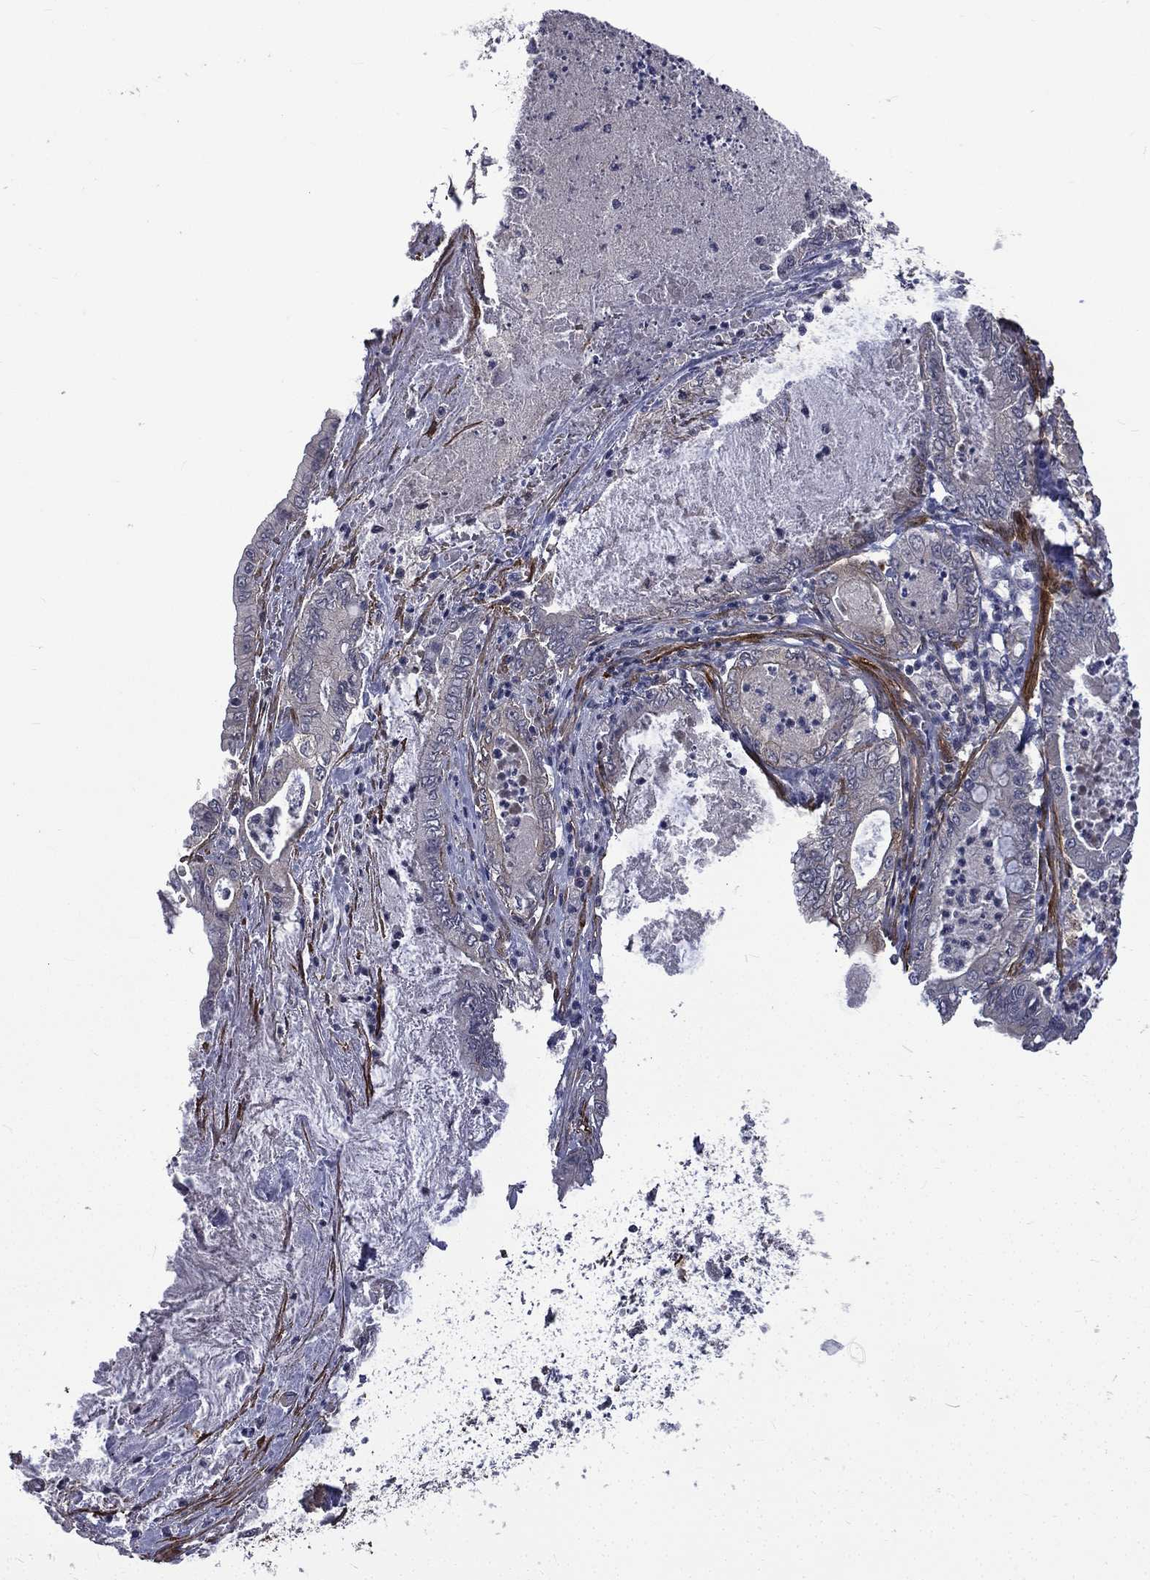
{"staining": {"intensity": "negative", "quantity": "none", "location": "none"}, "tissue": "pancreatic cancer", "cell_type": "Tumor cells", "image_type": "cancer", "snomed": [{"axis": "morphology", "description": "Adenocarcinoma, NOS"}, {"axis": "topography", "description": "Pancreas"}], "caption": "High magnification brightfield microscopy of adenocarcinoma (pancreatic) stained with DAB (3,3'-diaminobenzidine) (brown) and counterstained with hematoxylin (blue): tumor cells show no significant staining.", "gene": "PPFIBP1", "patient": {"sex": "male", "age": 71}}